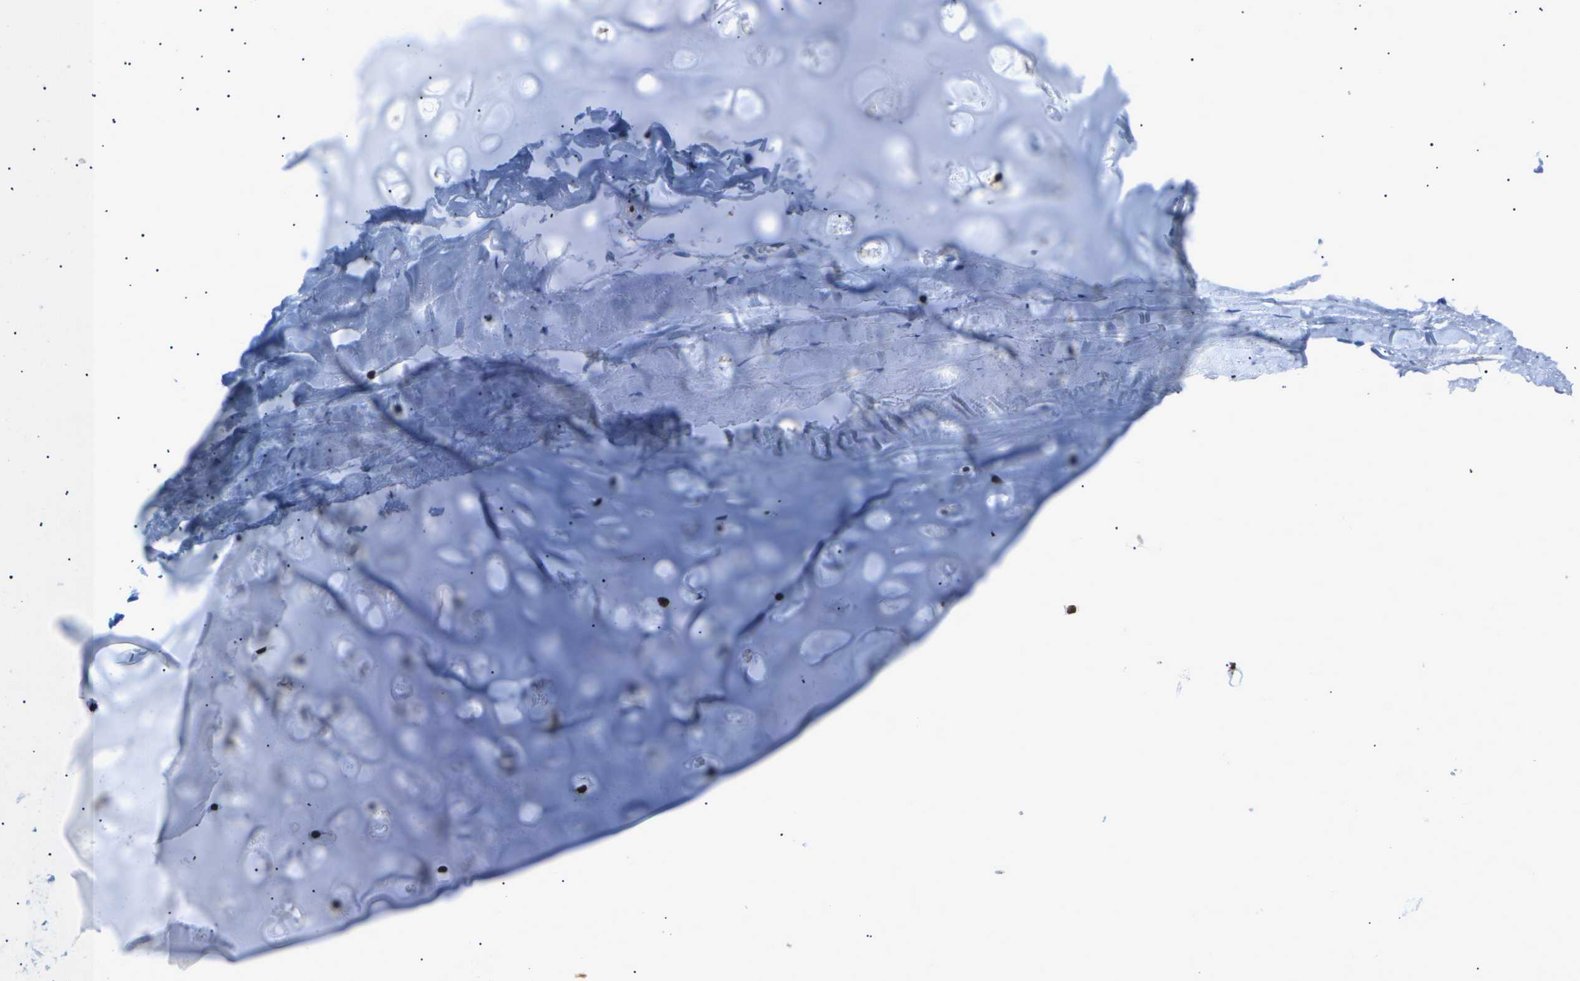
{"staining": {"intensity": "strong", "quantity": "25%-75%", "location": "nuclear"}, "tissue": "adipose tissue", "cell_type": "Adipocytes", "image_type": "normal", "snomed": [{"axis": "morphology", "description": "Normal tissue, NOS"}, {"axis": "topography", "description": "Bronchus"}], "caption": "This is an image of immunohistochemistry staining of normal adipose tissue, which shows strong positivity in the nuclear of adipocytes.", "gene": "RPS6KA3", "patient": {"sex": "female", "age": 73}}